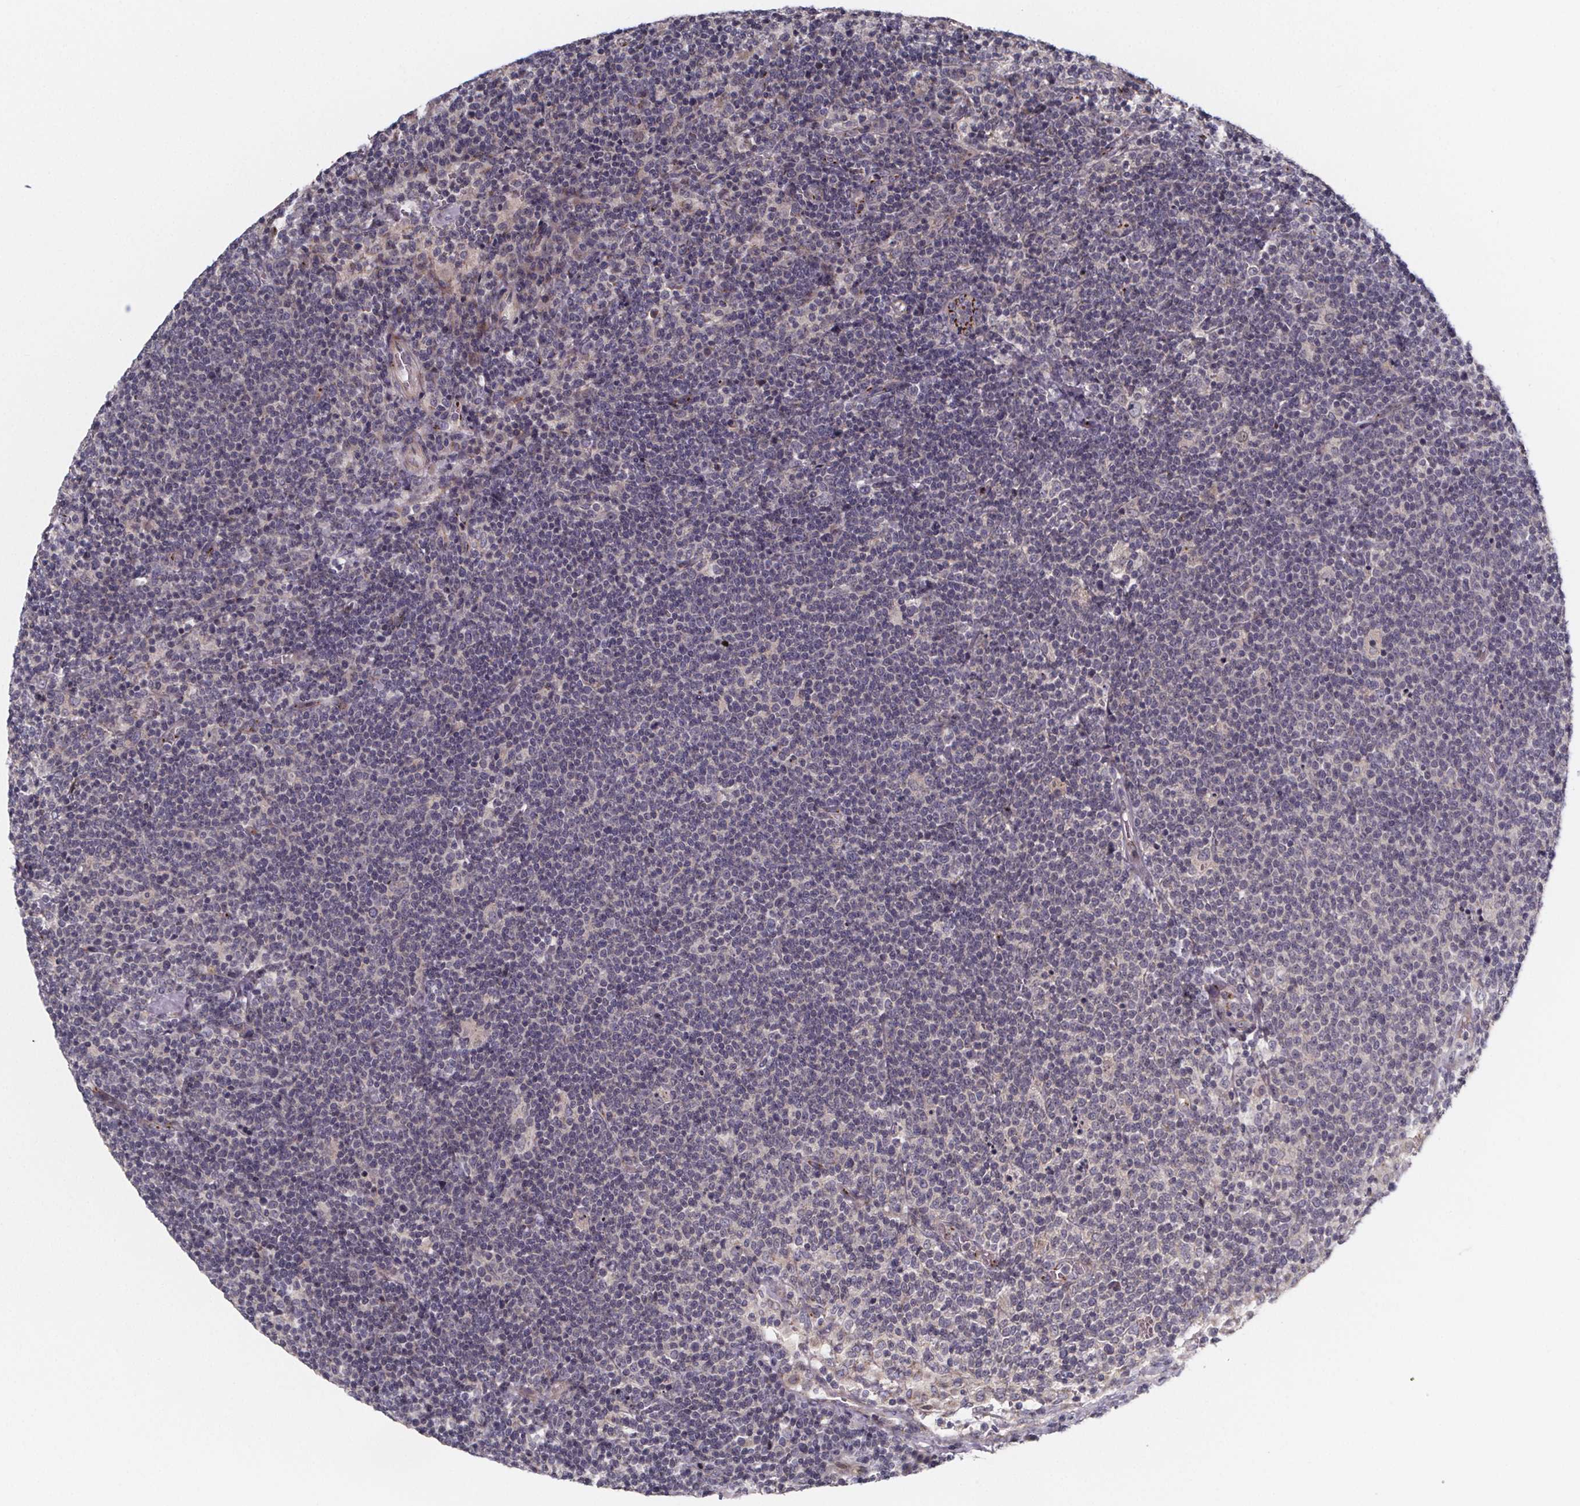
{"staining": {"intensity": "negative", "quantity": "none", "location": "none"}, "tissue": "lymphoma", "cell_type": "Tumor cells", "image_type": "cancer", "snomed": [{"axis": "morphology", "description": "Malignant lymphoma, non-Hodgkin's type, High grade"}, {"axis": "topography", "description": "Lymph node"}], "caption": "Image shows no significant protein positivity in tumor cells of malignant lymphoma, non-Hodgkin's type (high-grade). (DAB (3,3'-diaminobenzidine) immunohistochemistry, high magnification).", "gene": "NDST1", "patient": {"sex": "male", "age": 61}}